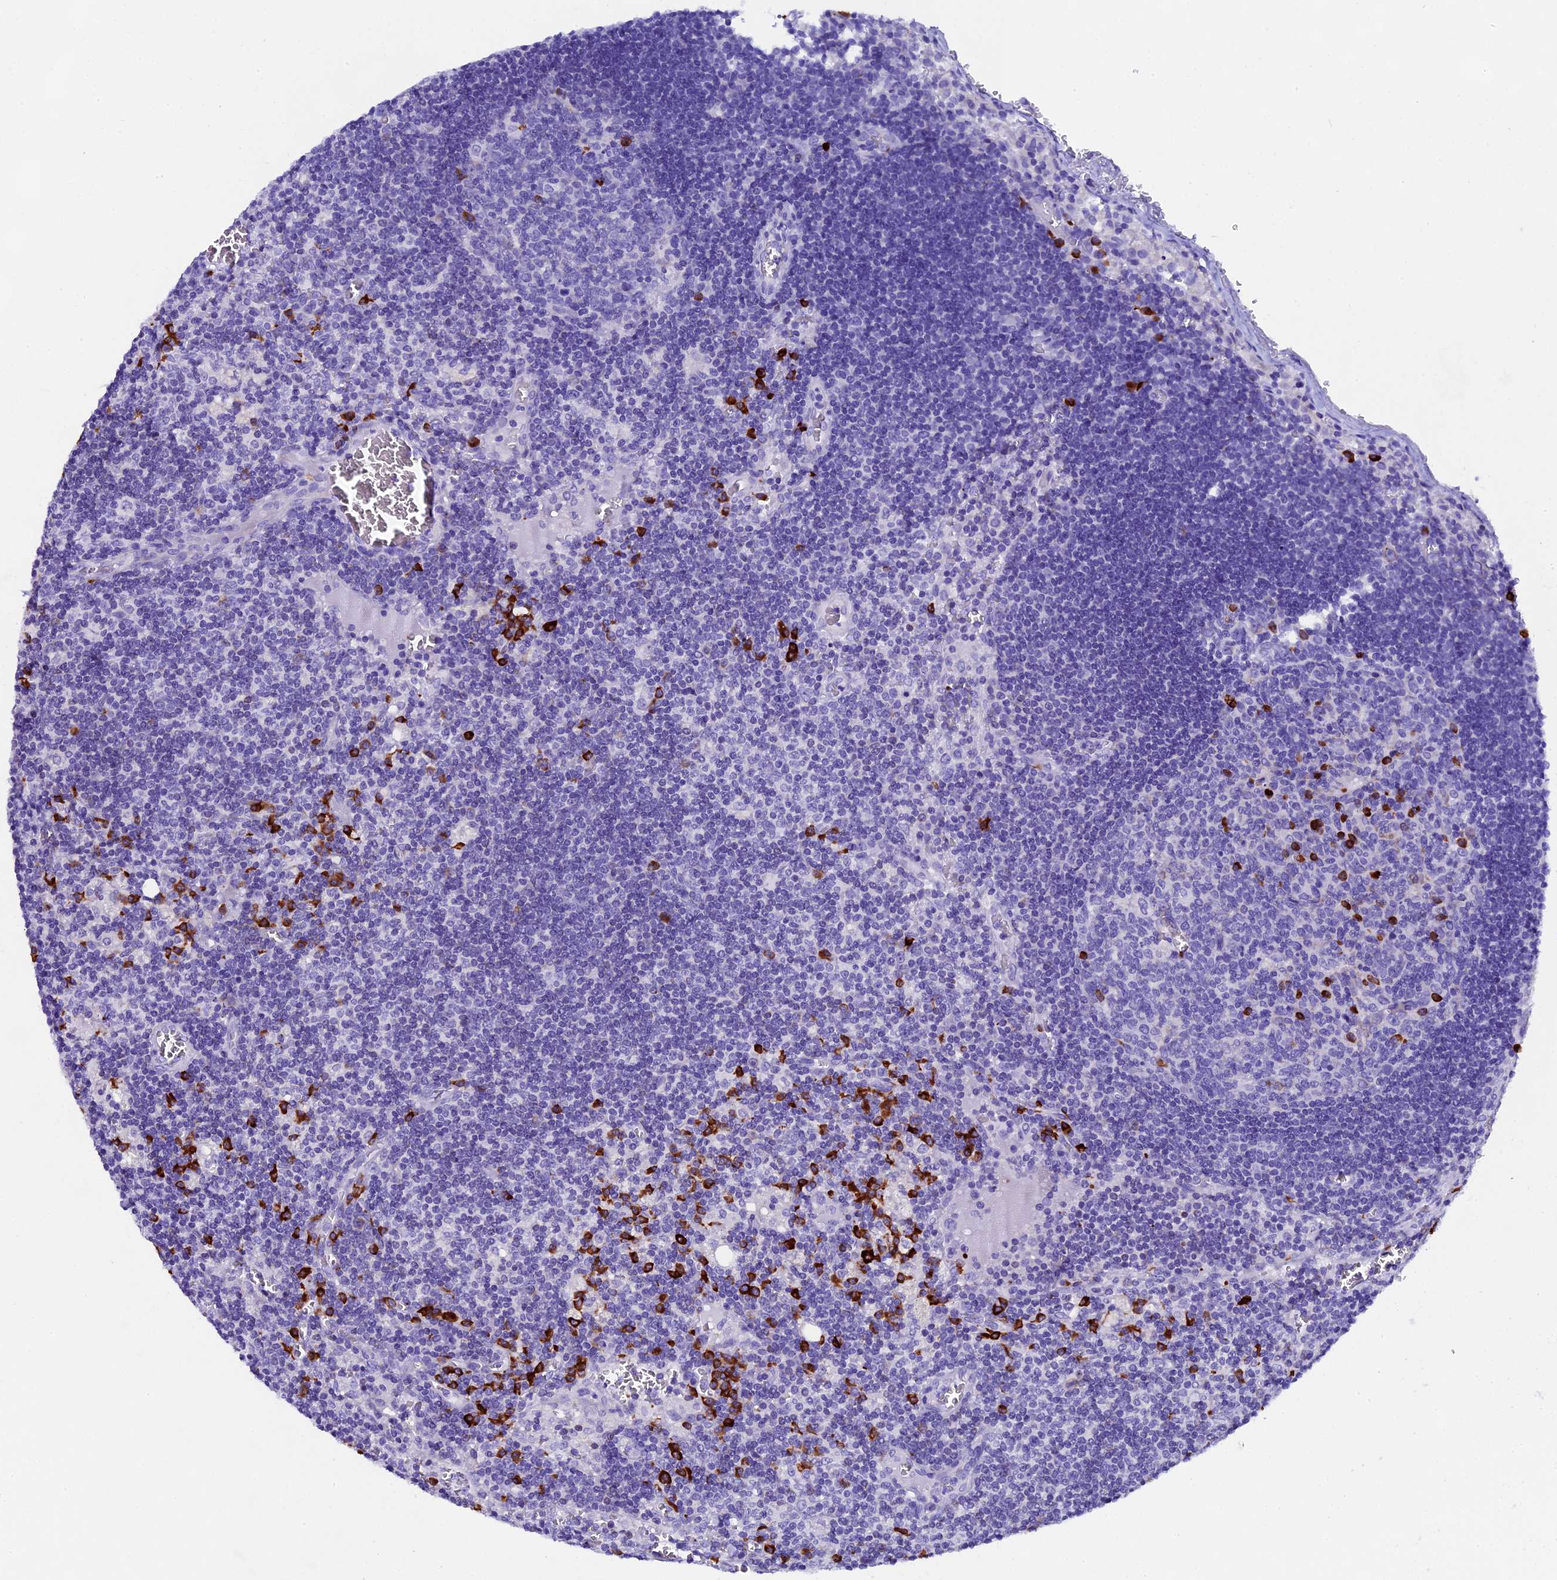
{"staining": {"intensity": "strong", "quantity": "<25%", "location": "cytoplasmic/membranous"}, "tissue": "lymph node", "cell_type": "Germinal center cells", "image_type": "normal", "snomed": [{"axis": "morphology", "description": "Normal tissue, NOS"}, {"axis": "topography", "description": "Lymph node"}], "caption": "Germinal center cells reveal strong cytoplasmic/membranous expression in about <25% of cells in unremarkable lymph node. (brown staining indicates protein expression, while blue staining denotes nuclei).", "gene": "FKBP11", "patient": {"sex": "female", "age": 73}}